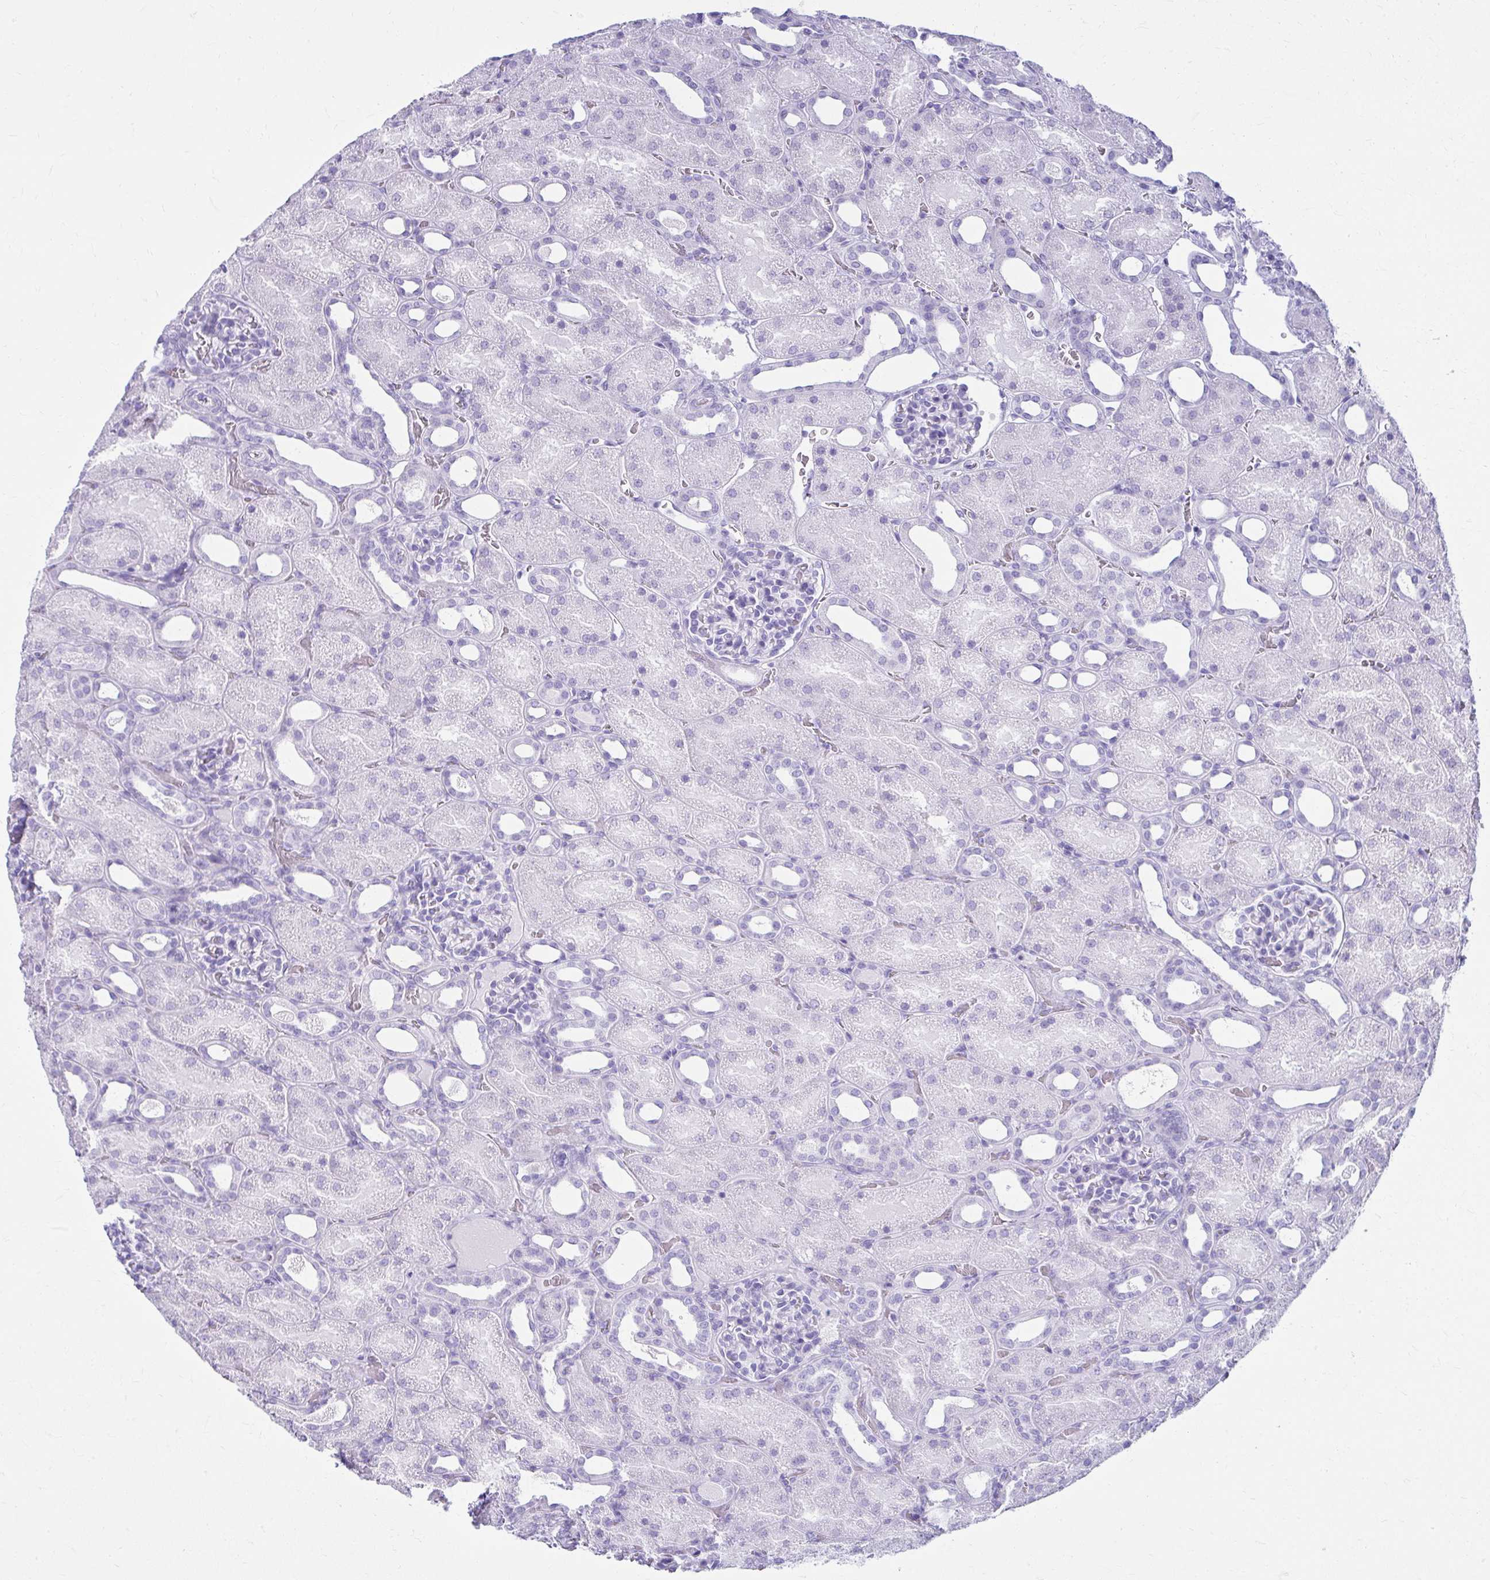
{"staining": {"intensity": "negative", "quantity": "none", "location": "none"}, "tissue": "kidney", "cell_type": "Cells in glomeruli", "image_type": "normal", "snomed": [{"axis": "morphology", "description": "Normal tissue, NOS"}, {"axis": "topography", "description": "Kidney"}], "caption": "The photomicrograph demonstrates no significant staining in cells in glomeruli of kidney.", "gene": "ATP4B", "patient": {"sex": "male", "age": 2}}